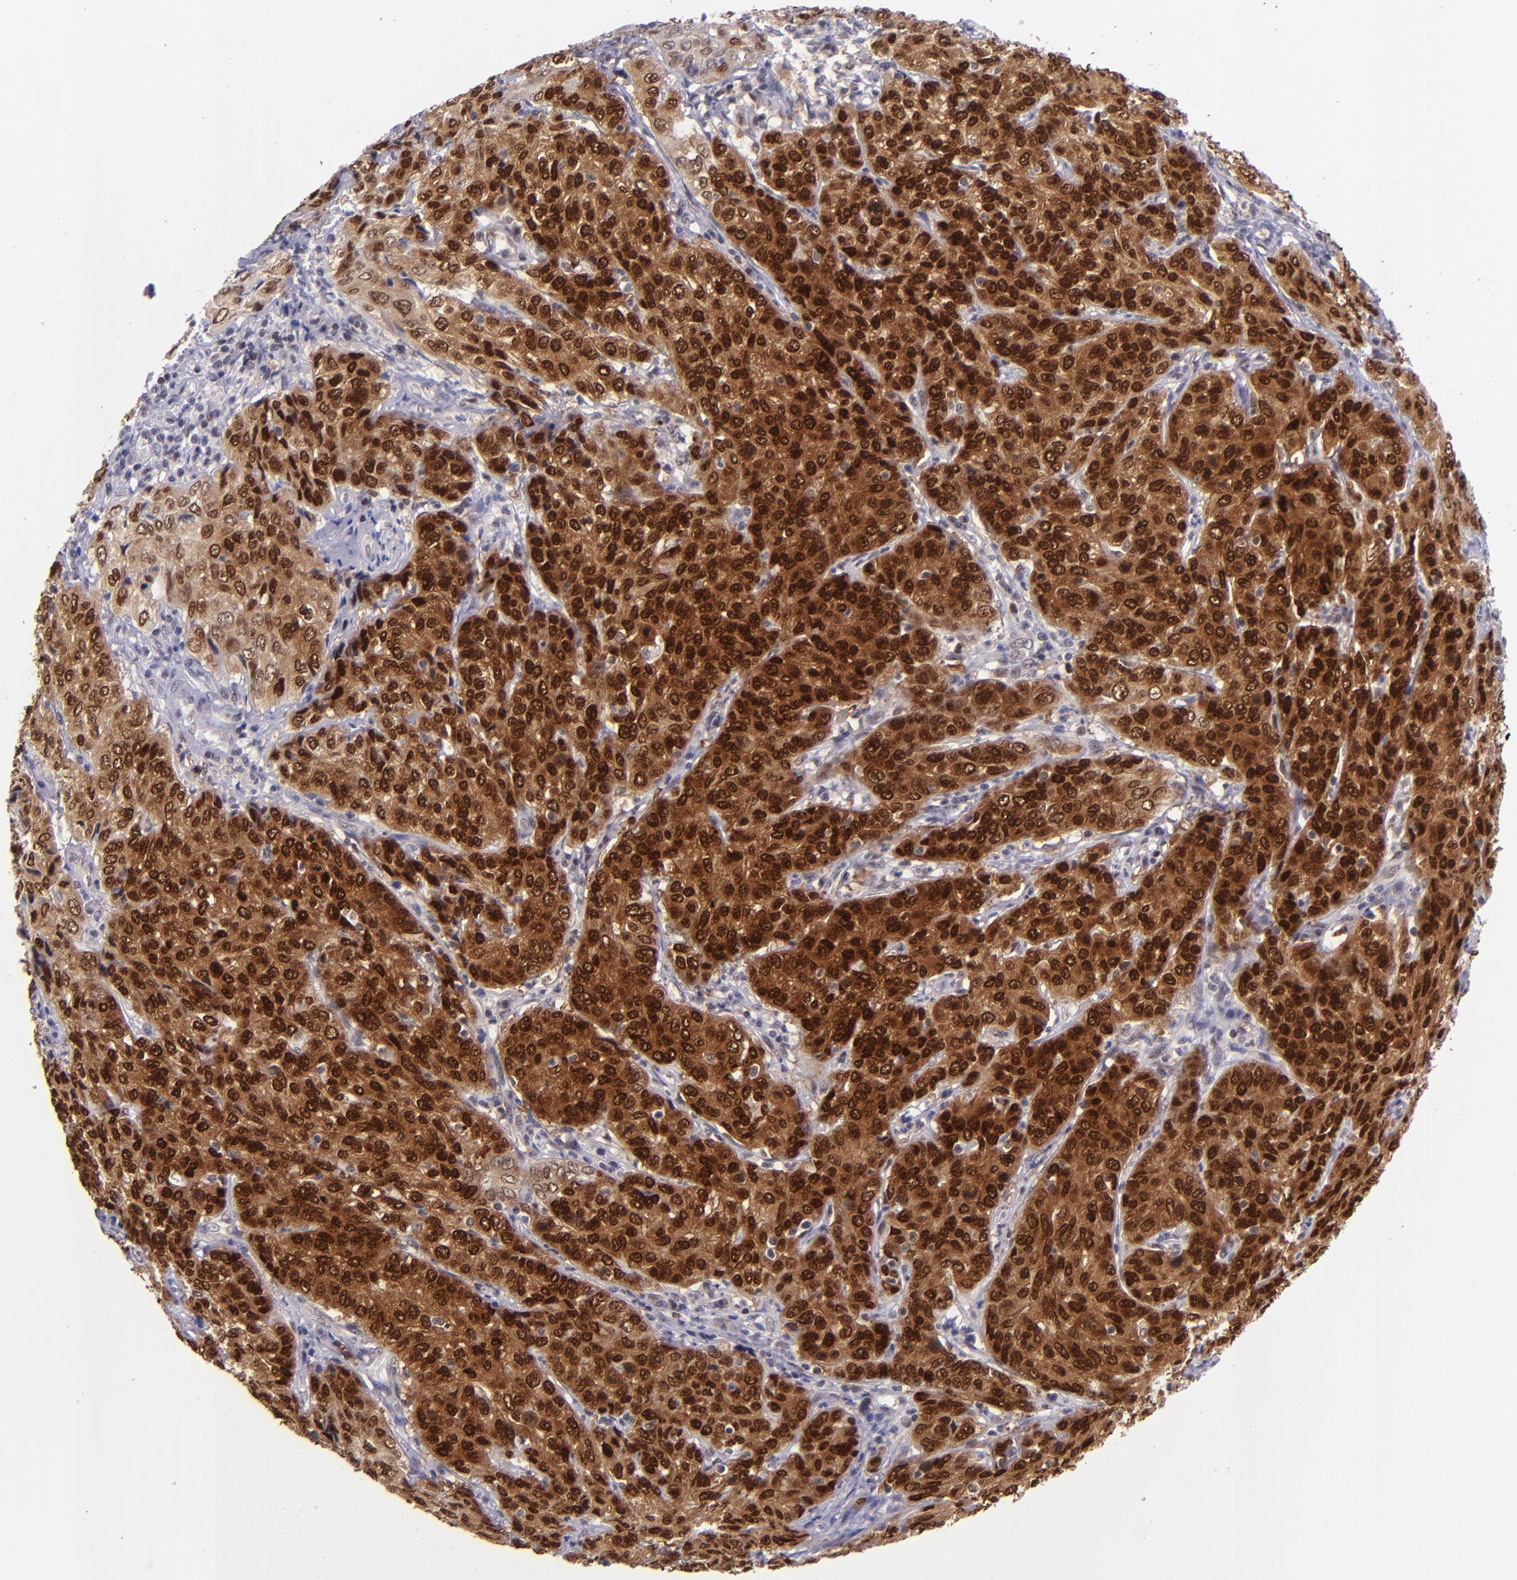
{"staining": {"intensity": "strong", "quantity": ">75%", "location": "cytoplasmic/membranous,nuclear"}, "tissue": "cervical cancer", "cell_type": "Tumor cells", "image_type": "cancer", "snomed": [{"axis": "morphology", "description": "Squamous cell carcinoma, NOS"}, {"axis": "topography", "description": "Cervix"}], "caption": "This photomicrograph exhibits immunohistochemistry (IHC) staining of cervical squamous cell carcinoma, with high strong cytoplasmic/membranous and nuclear positivity in approximately >75% of tumor cells.", "gene": "BAG1", "patient": {"sex": "female", "age": 38}}